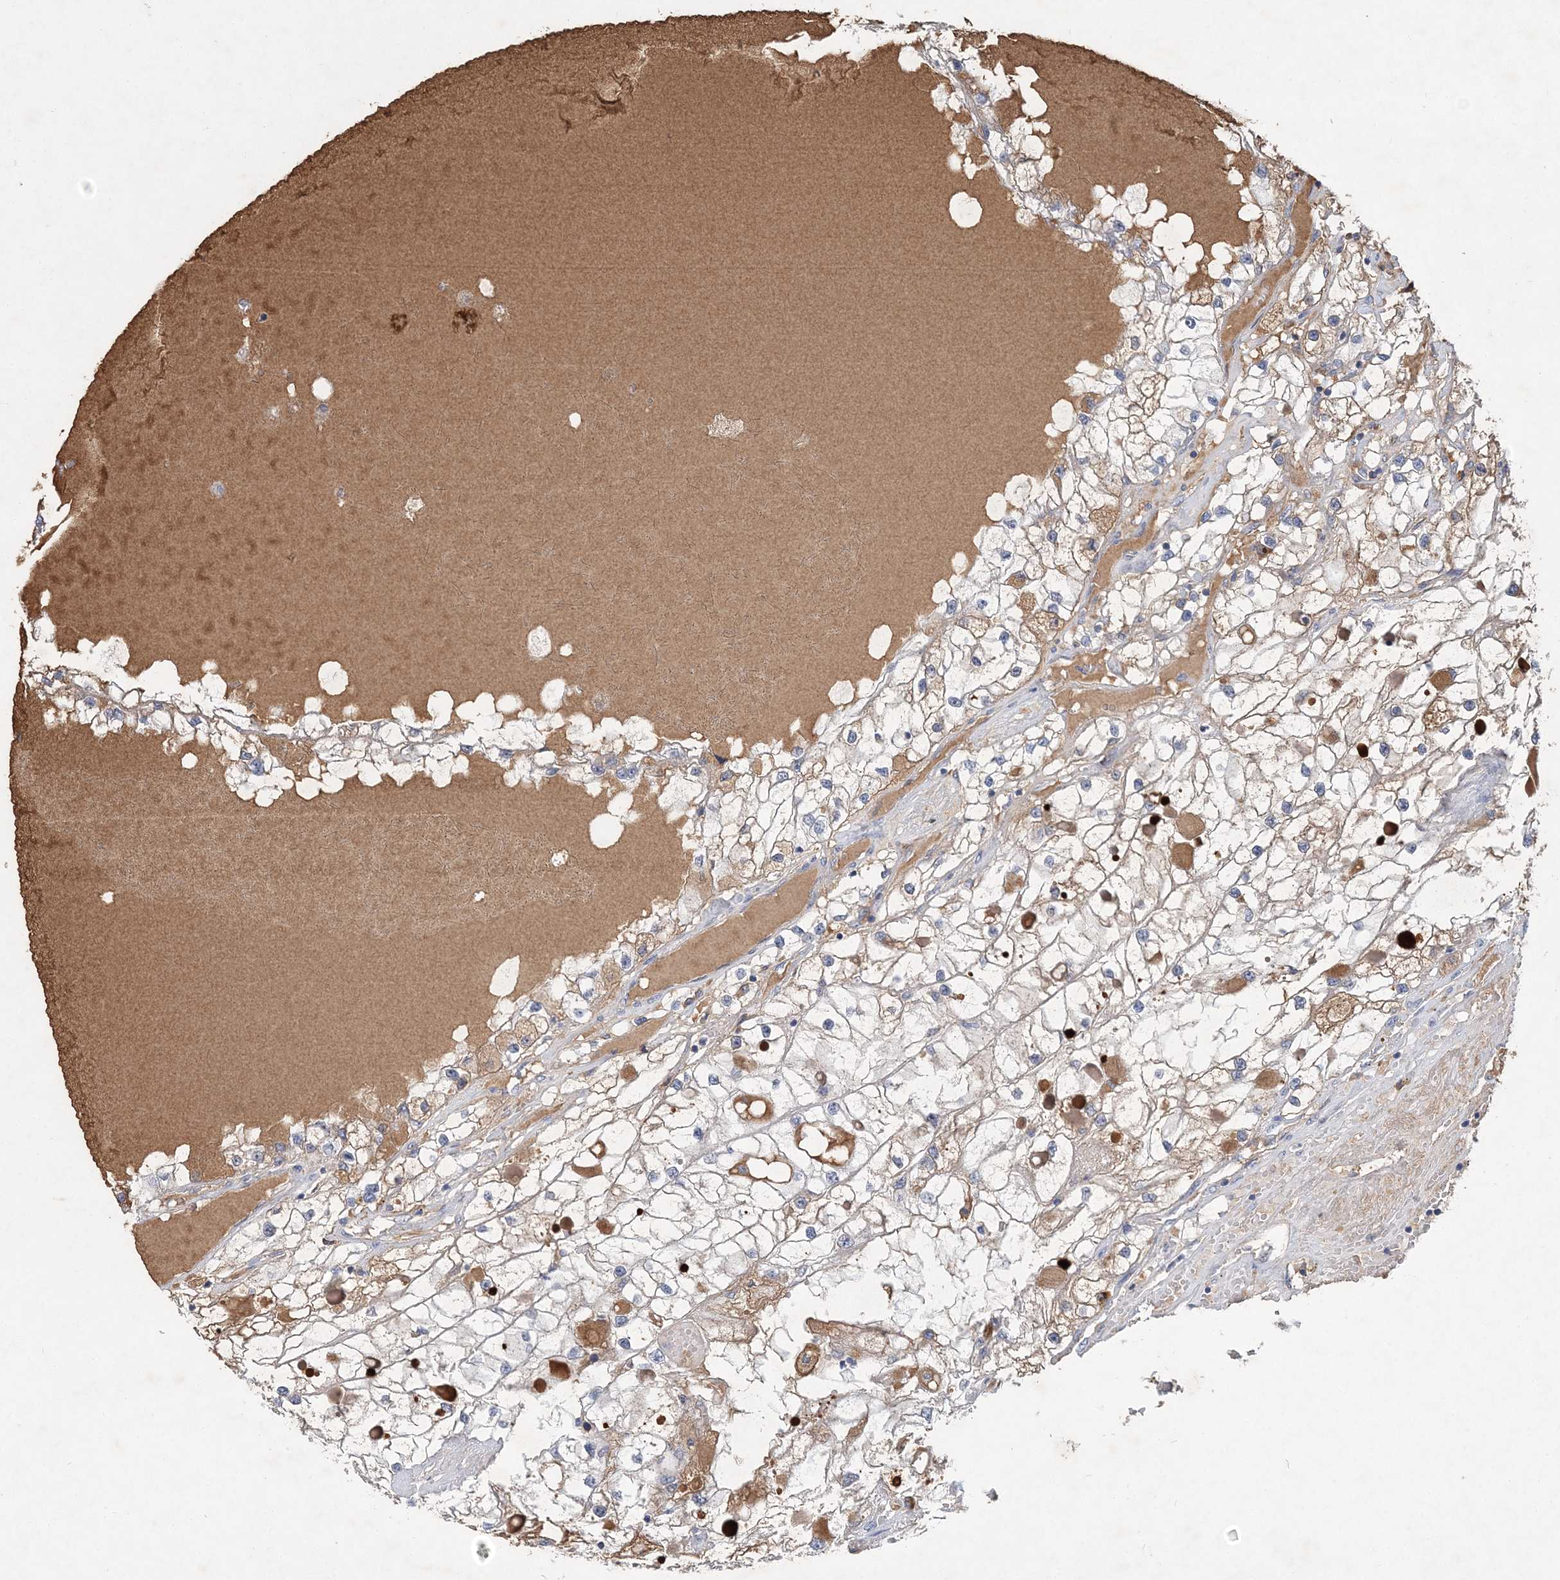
{"staining": {"intensity": "weak", "quantity": "25%-75%", "location": "cytoplasmic/membranous"}, "tissue": "renal cancer", "cell_type": "Tumor cells", "image_type": "cancer", "snomed": [{"axis": "morphology", "description": "Adenocarcinoma, NOS"}, {"axis": "topography", "description": "Kidney"}], "caption": "A micrograph of renal cancer stained for a protein reveals weak cytoplasmic/membranous brown staining in tumor cells. (Stains: DAB (3,3'-diaminobenzidine) in brown, nuclei in blue, Microscopy: brightfield microscopy at high magnification).", "gene": "RNF25", "patient": {"sex": "male", "age": 68}}